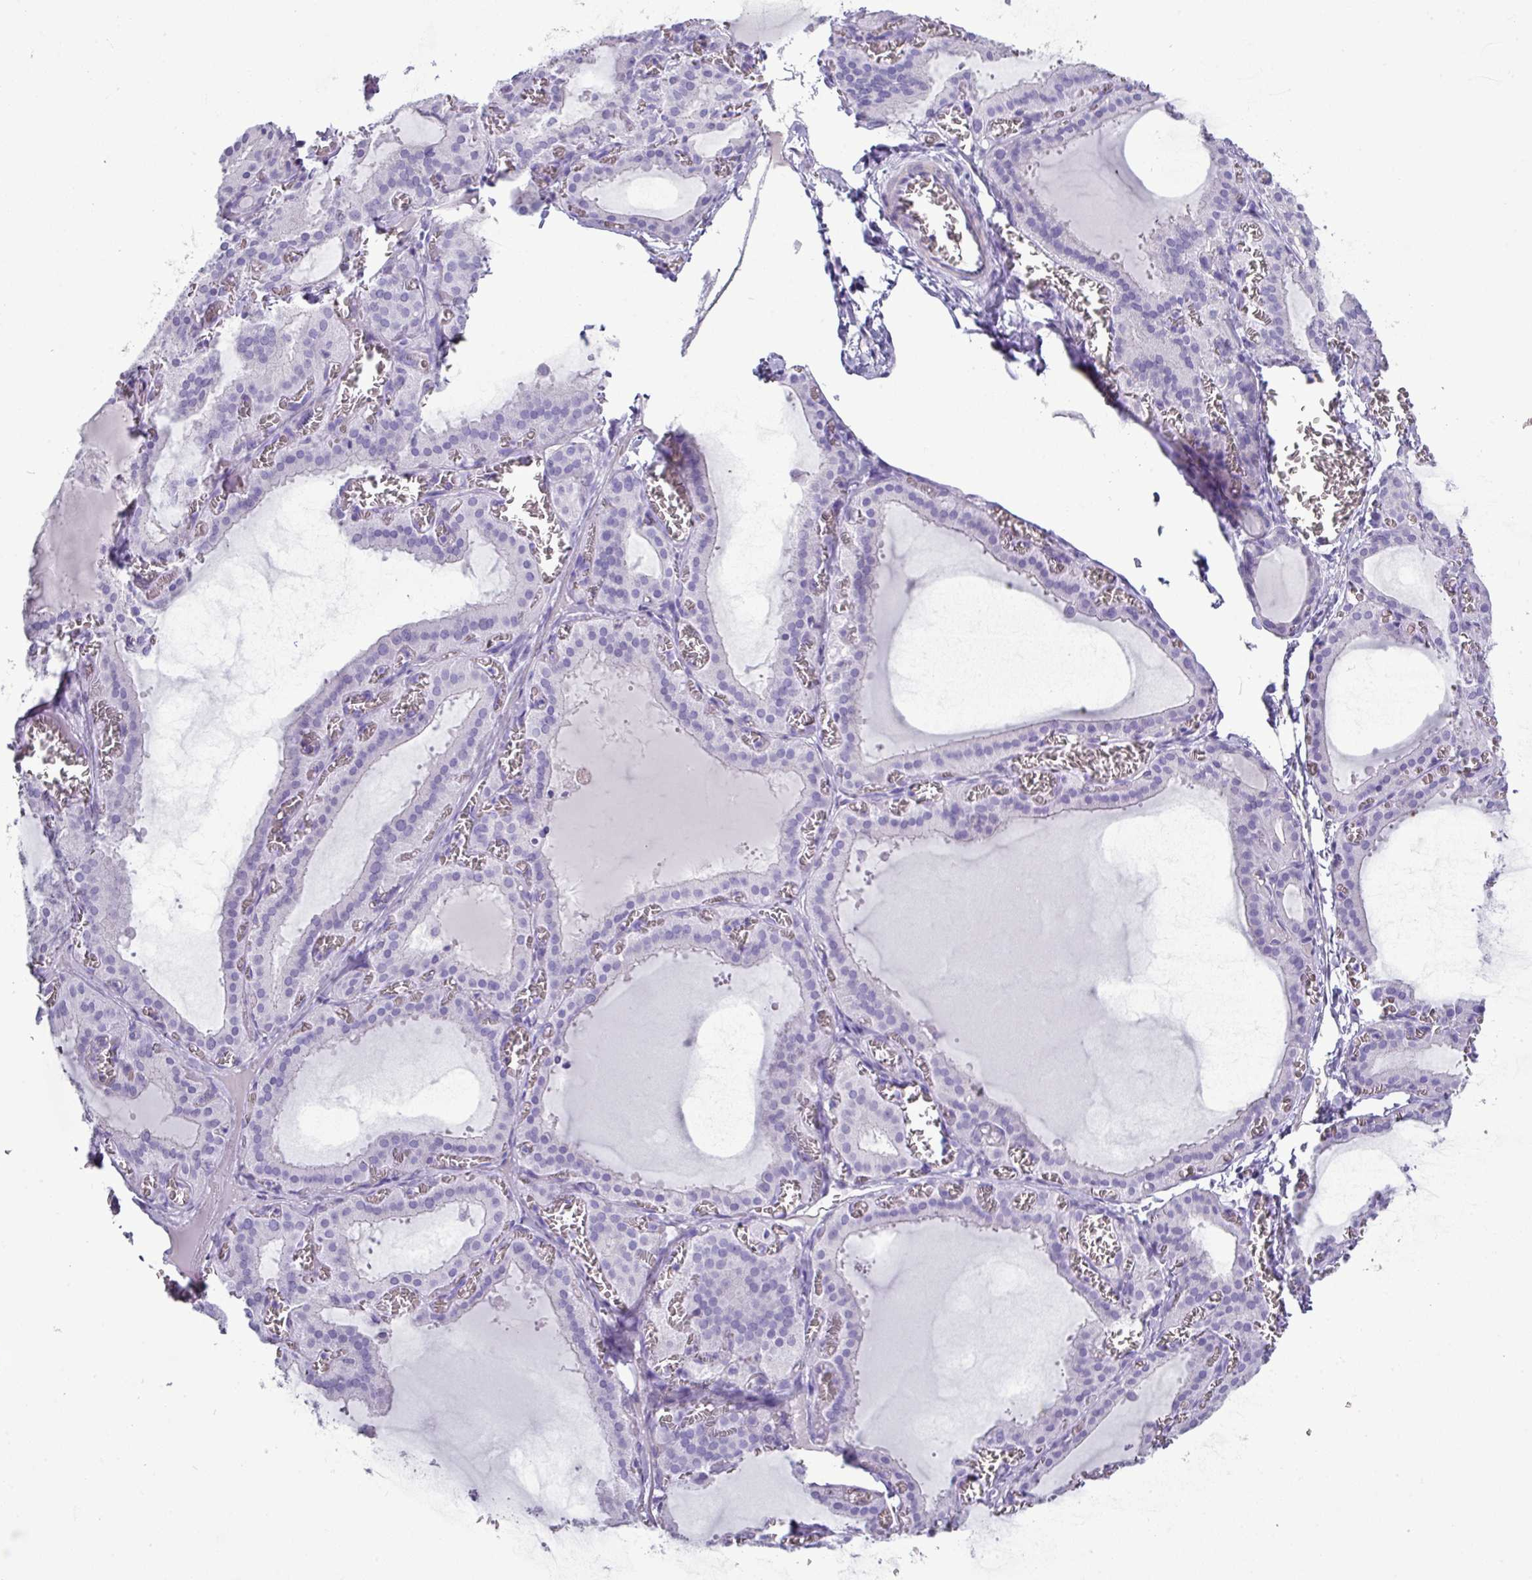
{"staining": {"intensity": "negative", "quantity": "none", "location": "none"}, "tissue": "thyroid gland", "cell_type": "Glandular cells", "image_type": "normal", "snomed": [{"axis": "morphology", "description": "Normal tissue, NOS"}, {"axis": "topography", "description": "Thyroid gland"}], "caption": "The photomicrograph exhibits no significant positivity in glandular cells of thyroid gland.", "gene": "GSTA1", "patient": {"sex": "female", "age": 30}}